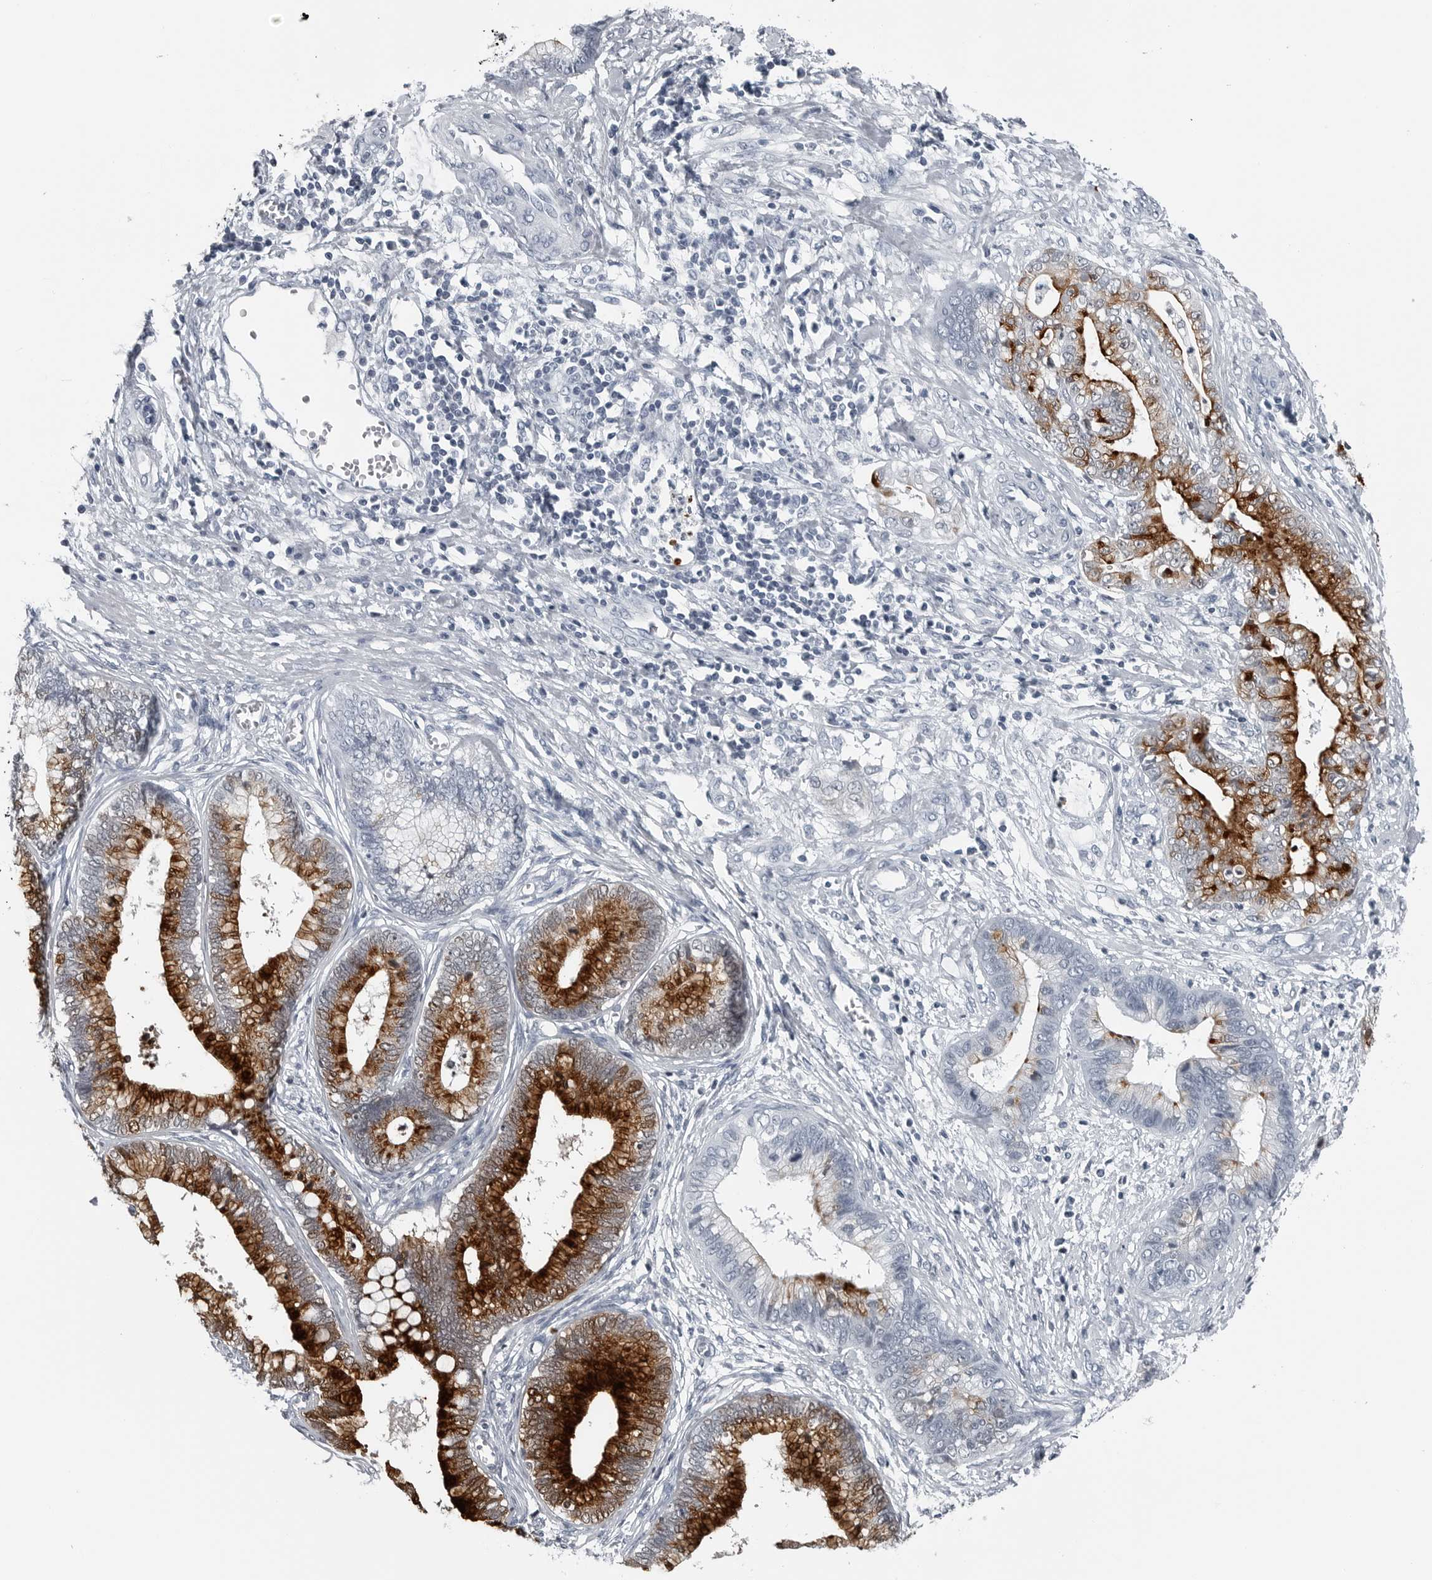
{"staining": {"intensity": "strong", "quantity": "25%-75%", "location": "cytoplasmic/membranous"}, "tissue": "cervical cancer", "cell_type": "Tumor cells", "image_type": "cancer", "snomed": [{"axis": "morphology", "description": "Adenocarcinoma, NOS"}, {"axis": "topography", "description": "Cervix"}], "caption": "Immunohistochemistry micrograph of cervical cancer stained for a protein (brown), which exhibits high levels of strong cytoplasmic/membranous expression in about 25%-75% of tumor cells.", "gene": "SPINK1", "patient": {"sex": "female", "age": 44}}